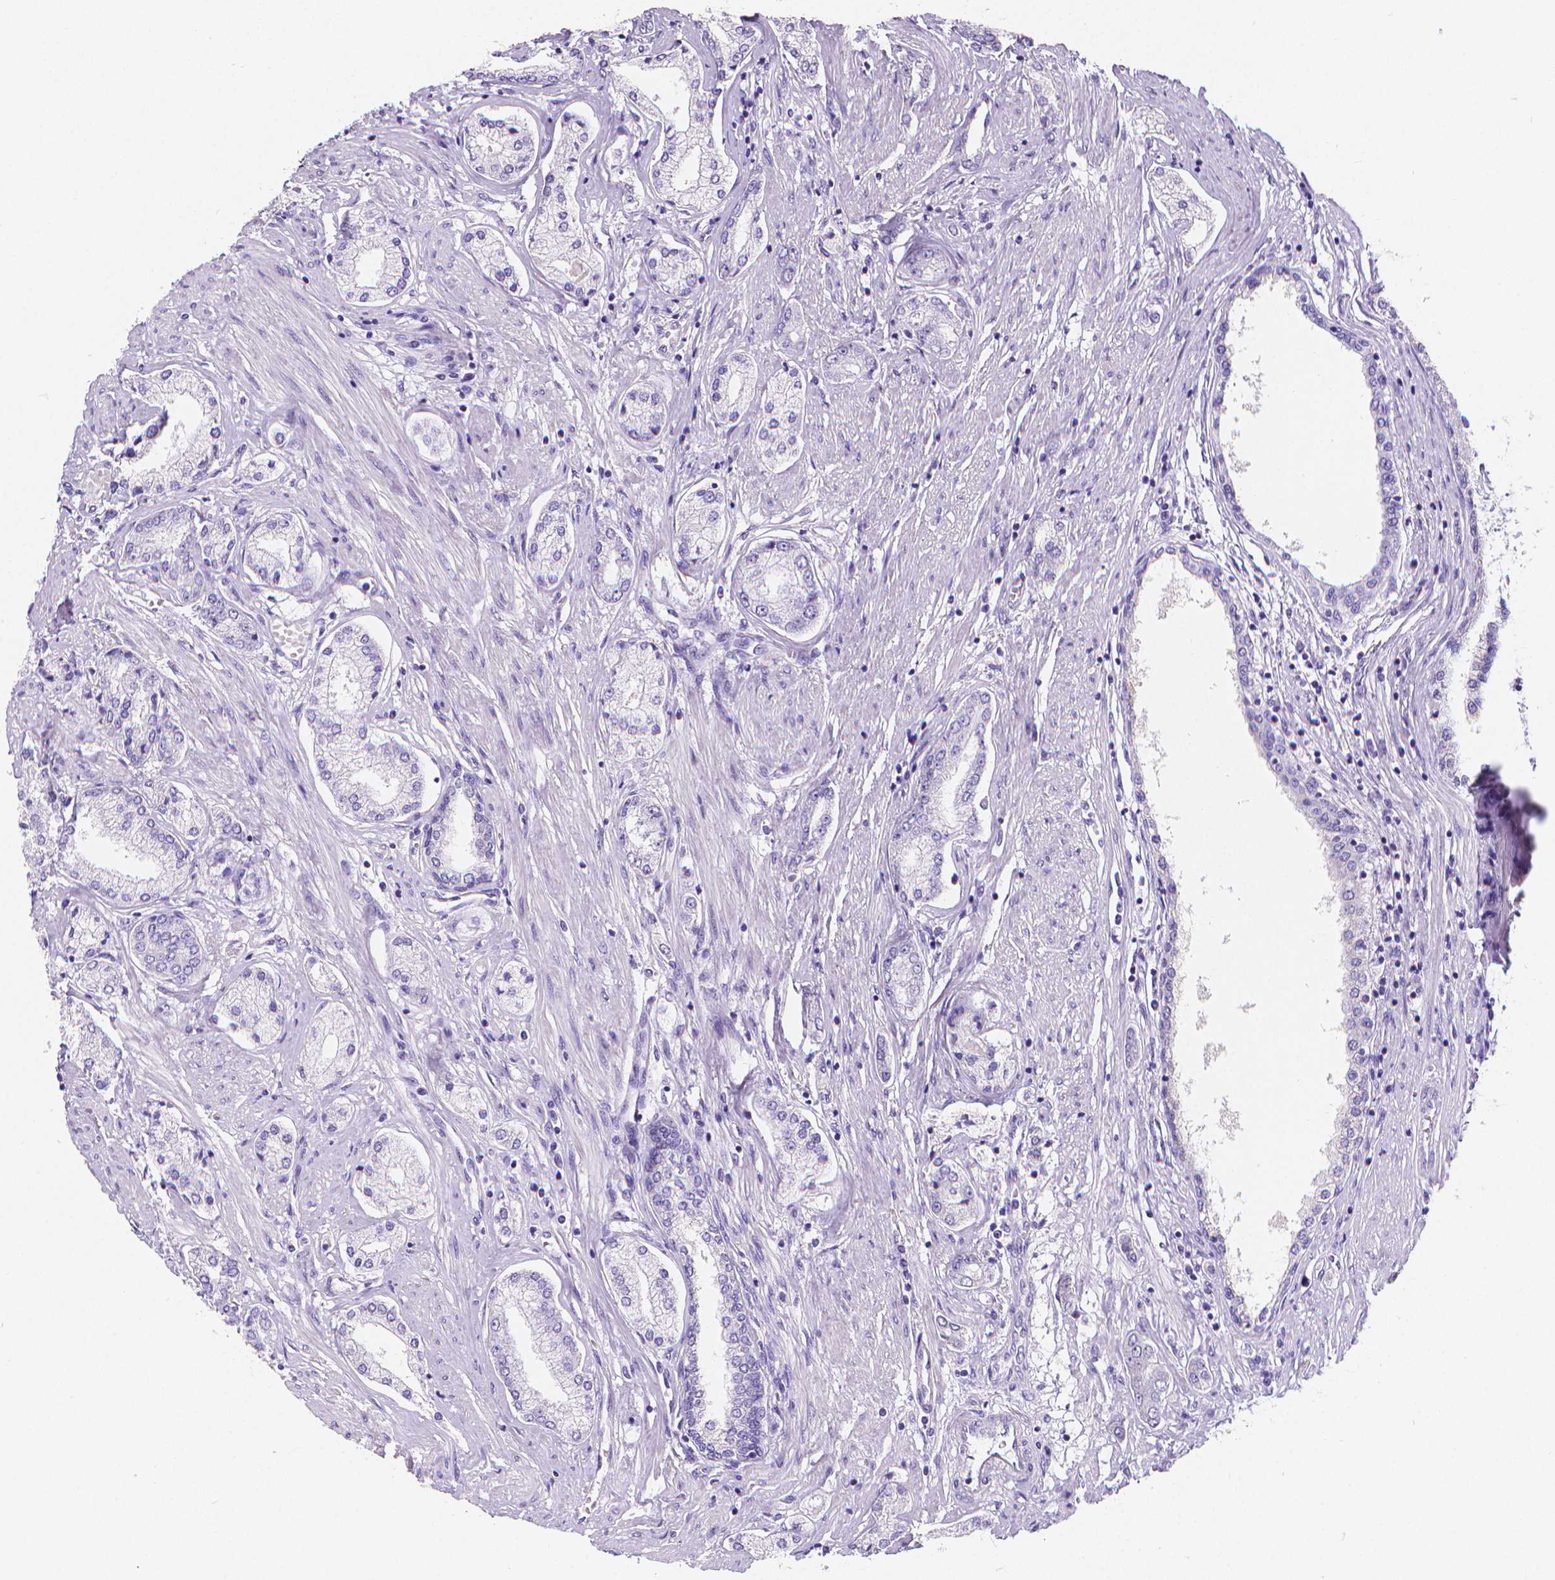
{"staining": {"intensity": "negative", "quantity": "none", "location": "none"}, "tissue": "prostate cancer", "cell_type": "Tumor cells", "image_type": "cancer", "snomed": [{"axis": "morphology", "description": "Adenocarcinoma, NOS"}, {"axis": "topography", "description": "Prostate"}], "caption": "There is no significant positivity in tumor cells of prostate cancer (adenocarcinoma).", "gene": "MEF2C", "patient": {"sex": "male", "age": 63}}